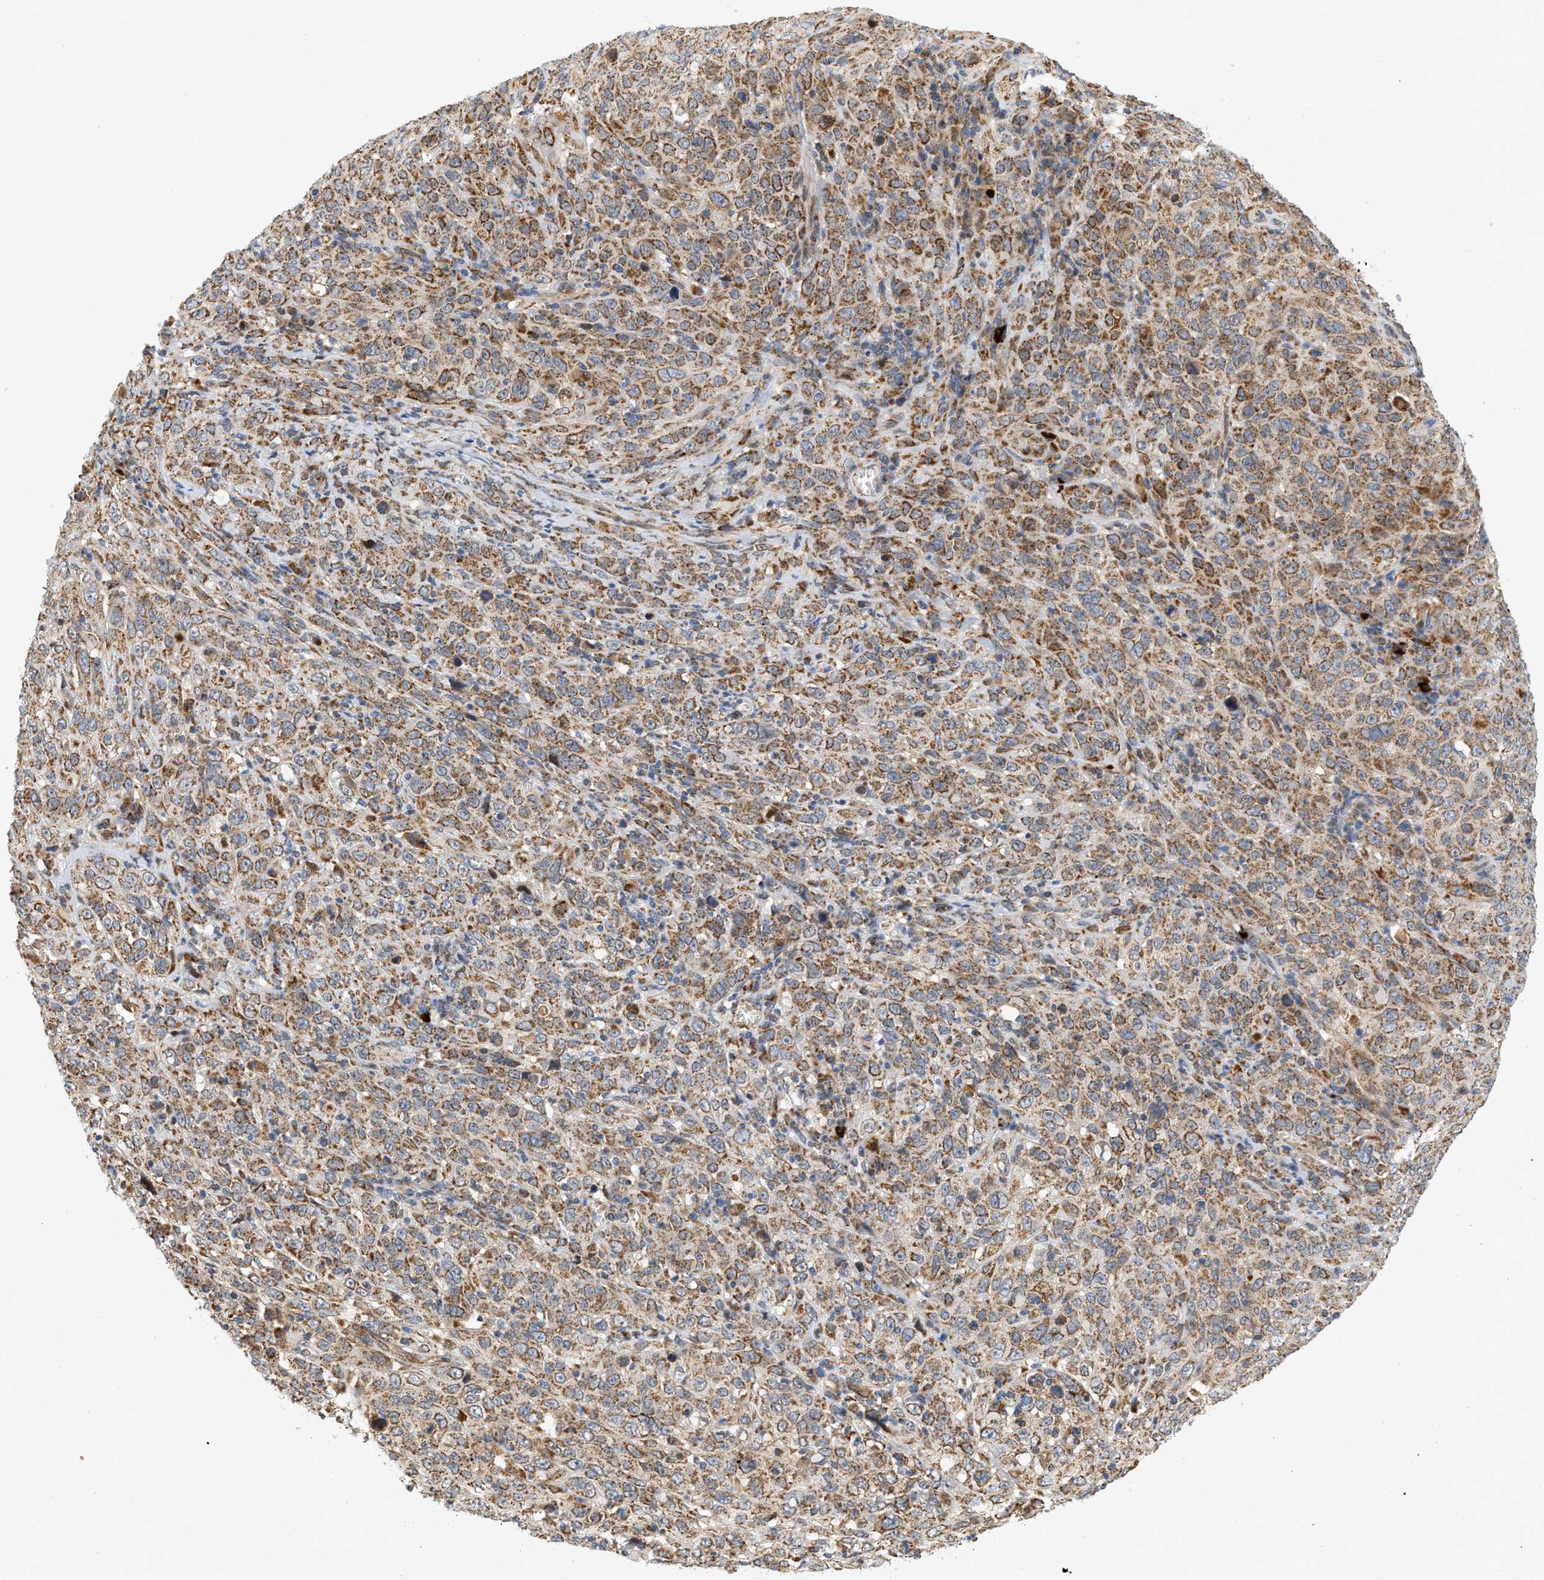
{"staining": {"intensity": "moderate", "quantity": ">75%", "location": "cytoplasmic/membranous"}, "tissue": "cervical cancer", "cell_type": "Tumor cells", "image_type": "cancer", "snomed": [{"axis": "morphology", "description": "Squamous cell carcinoma, NOS"}, {"axis": "topography", "description": "Cervix"}], "caption": "Immunohistochemistry histopathology image of squamous cell carcinoma (cervical) stained for a protein (brown), which exhibits medium levels of moderate cytoplasmic/membranous positivity in approximately >75% of tumor cells.", "gene": "MCU", "patient": {"sex": "female", "age": 46}}